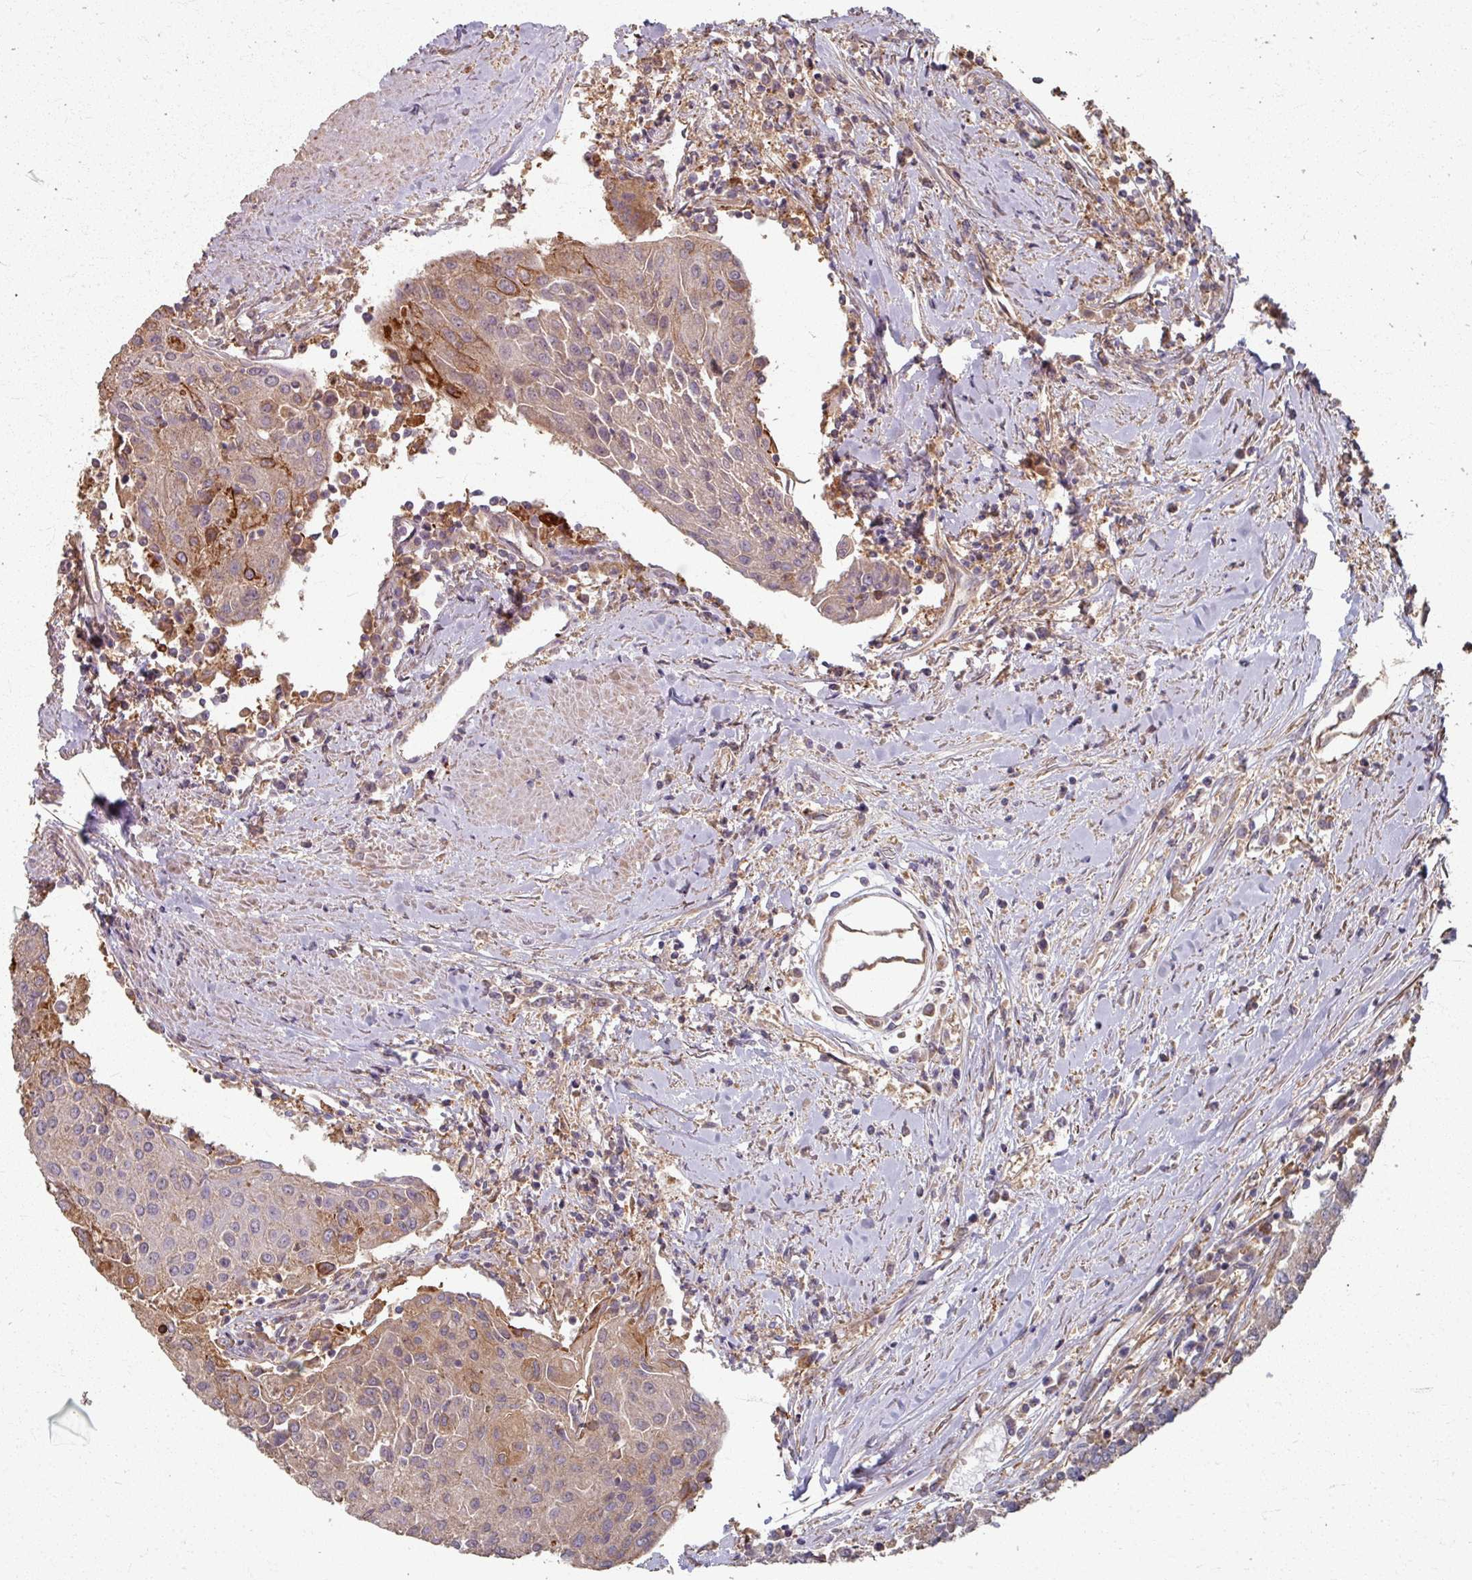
{"staining": {"intensity": "weak", "quantity": "25%-75%", "location": "cytoplasmic/membranous"}, "tissue": "urothelial cancer", "cell_type": "Tumor cells", "image_type": "cancer", "snomed": [{"axis": "morphology", "description": "Urothelial carcinoma, High grade"}, {"axis": "topography", "description": "Urinary bladder"}], "caption": "This histopathology image shows IHC staining of human high-grade urothelial carcinoma, with low weak cytoplasmic/membranous positivity in approximately 25%-75% of tumor cells.", "gene": "CCDC68", "patient": {"sex": "female", "age": 85}}